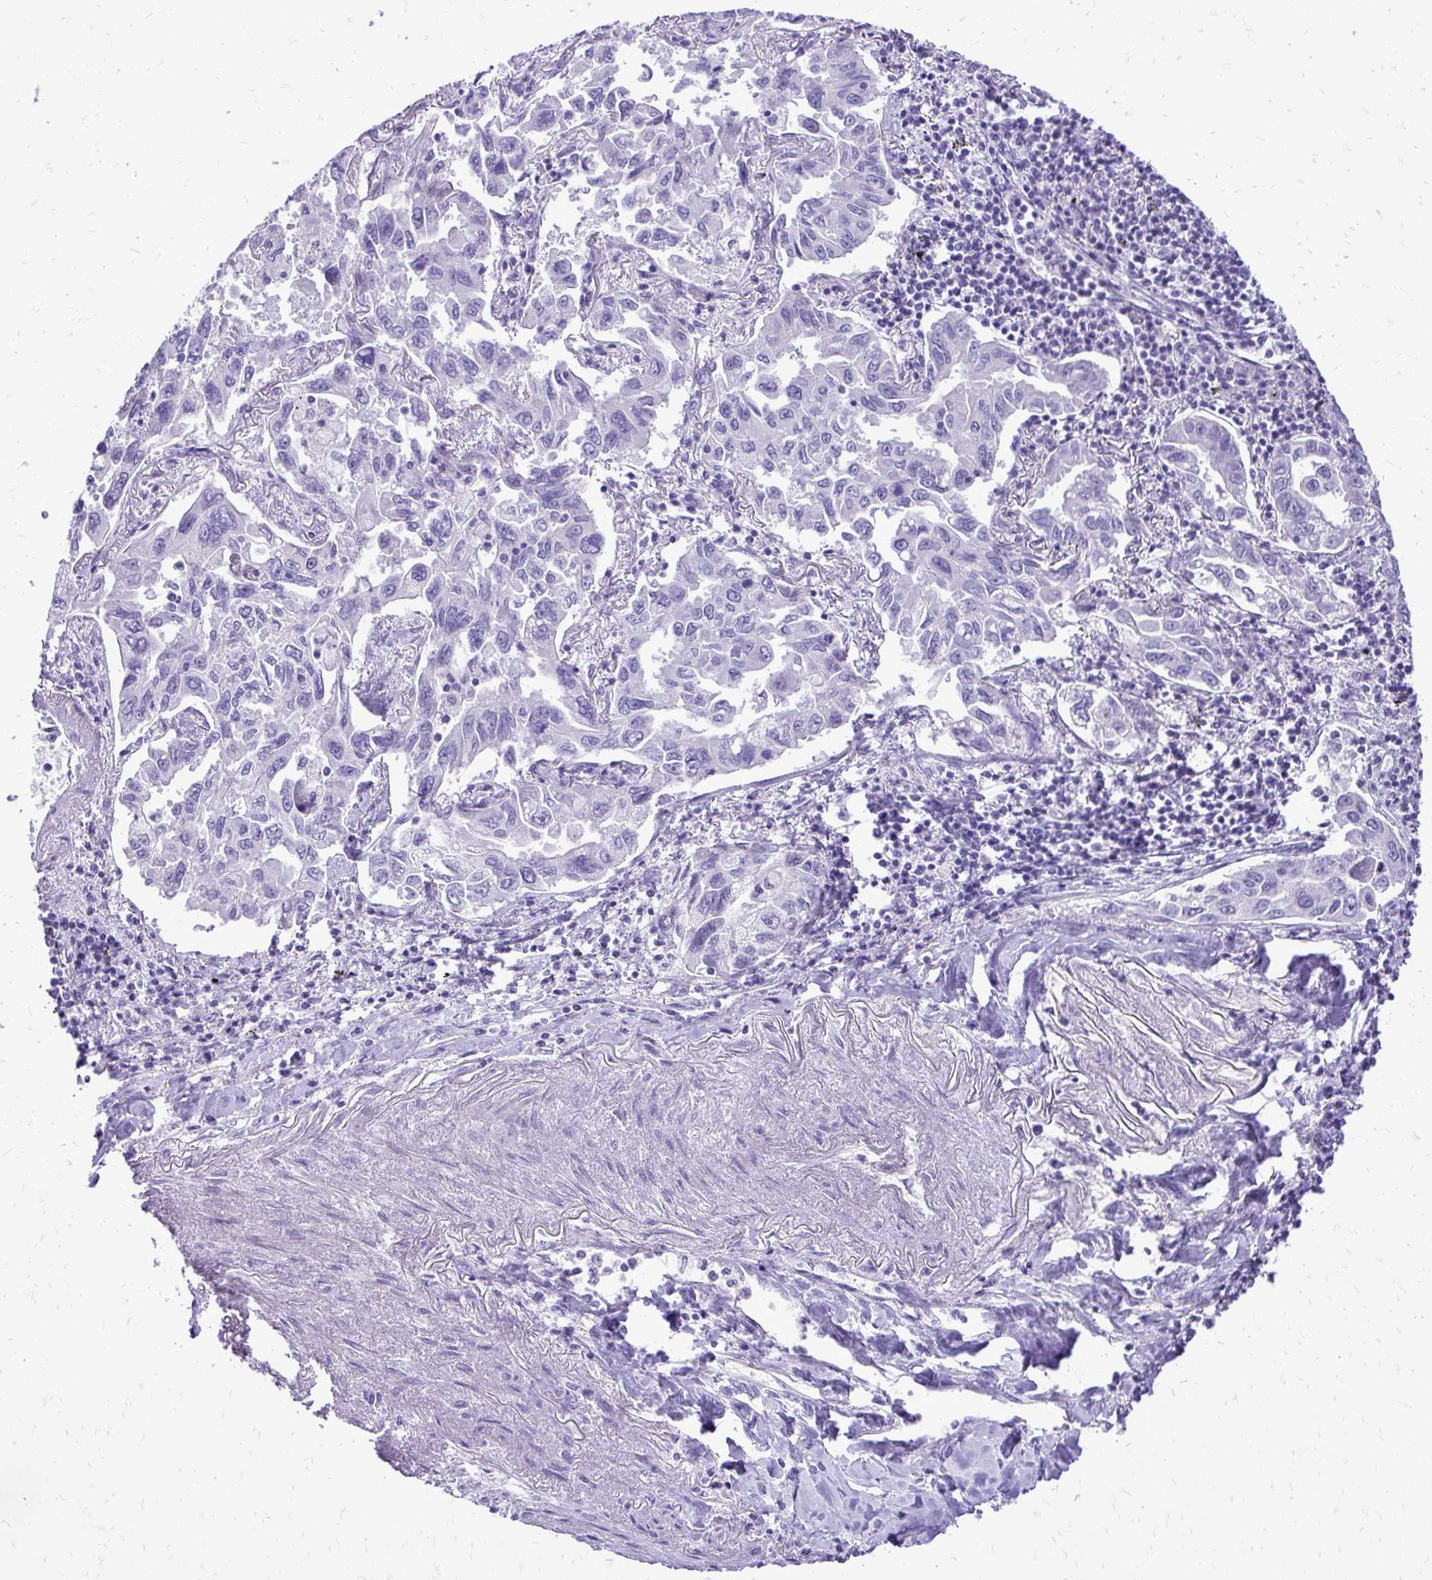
{"staining": {"intensity": "negative", "quantity": "none", "location": "none"}, "tissue": "lung cancer", "cell_type": "Tumor cells", "image_type": "cancer", "snomed": [{"axis": "morphology", "description": "Adenocarcinoma, NOS"}, {"axis": "topography", "description": "Lung"}], "caption": "IHC of human lung cancer (adenocarcinoma) shows no positivity in tumor cells.", "gene": "PELI3", "patient": {"sex": "male", "age": 64}}